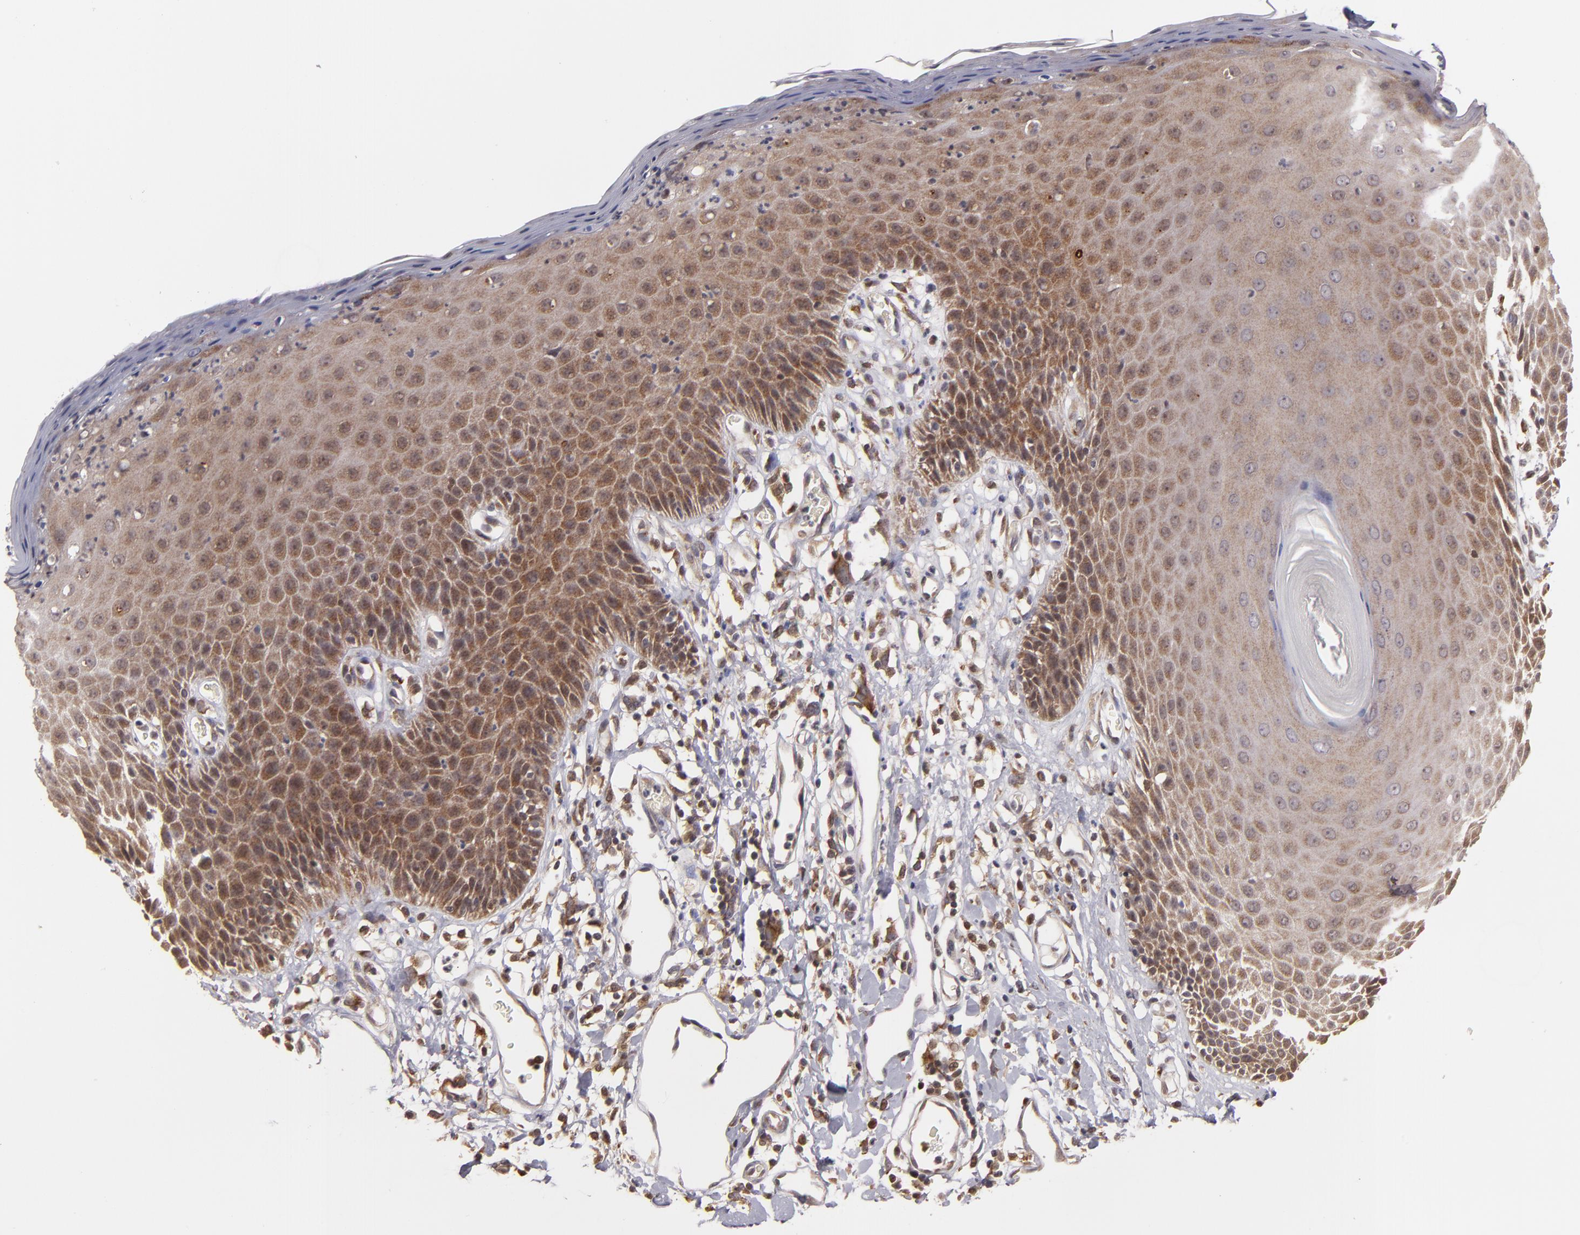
{"staining": {"intensity": "moderate", "quantity": ">75%", "location": "cytoplasmic/membranous"}, "tissue": "skin", "cell_type": "Epidermal cells", "image_type": "normal", "snomed": [{"axis": "morphology", "description": "Normal tissue, NOS"}, {"axis": "topography", "description": "Vulva"}, {"axis": "topography", "description": "Peripheral nerve tissue"}], "caption": "Immunohistochemical staining of benign skin displays >75% levels of moderate cytoplasmic/membranous protein expression in approximately >75% of epidermal cells.", "gene": "CASP1", "patient": {"sex": "female", "age": 68}}